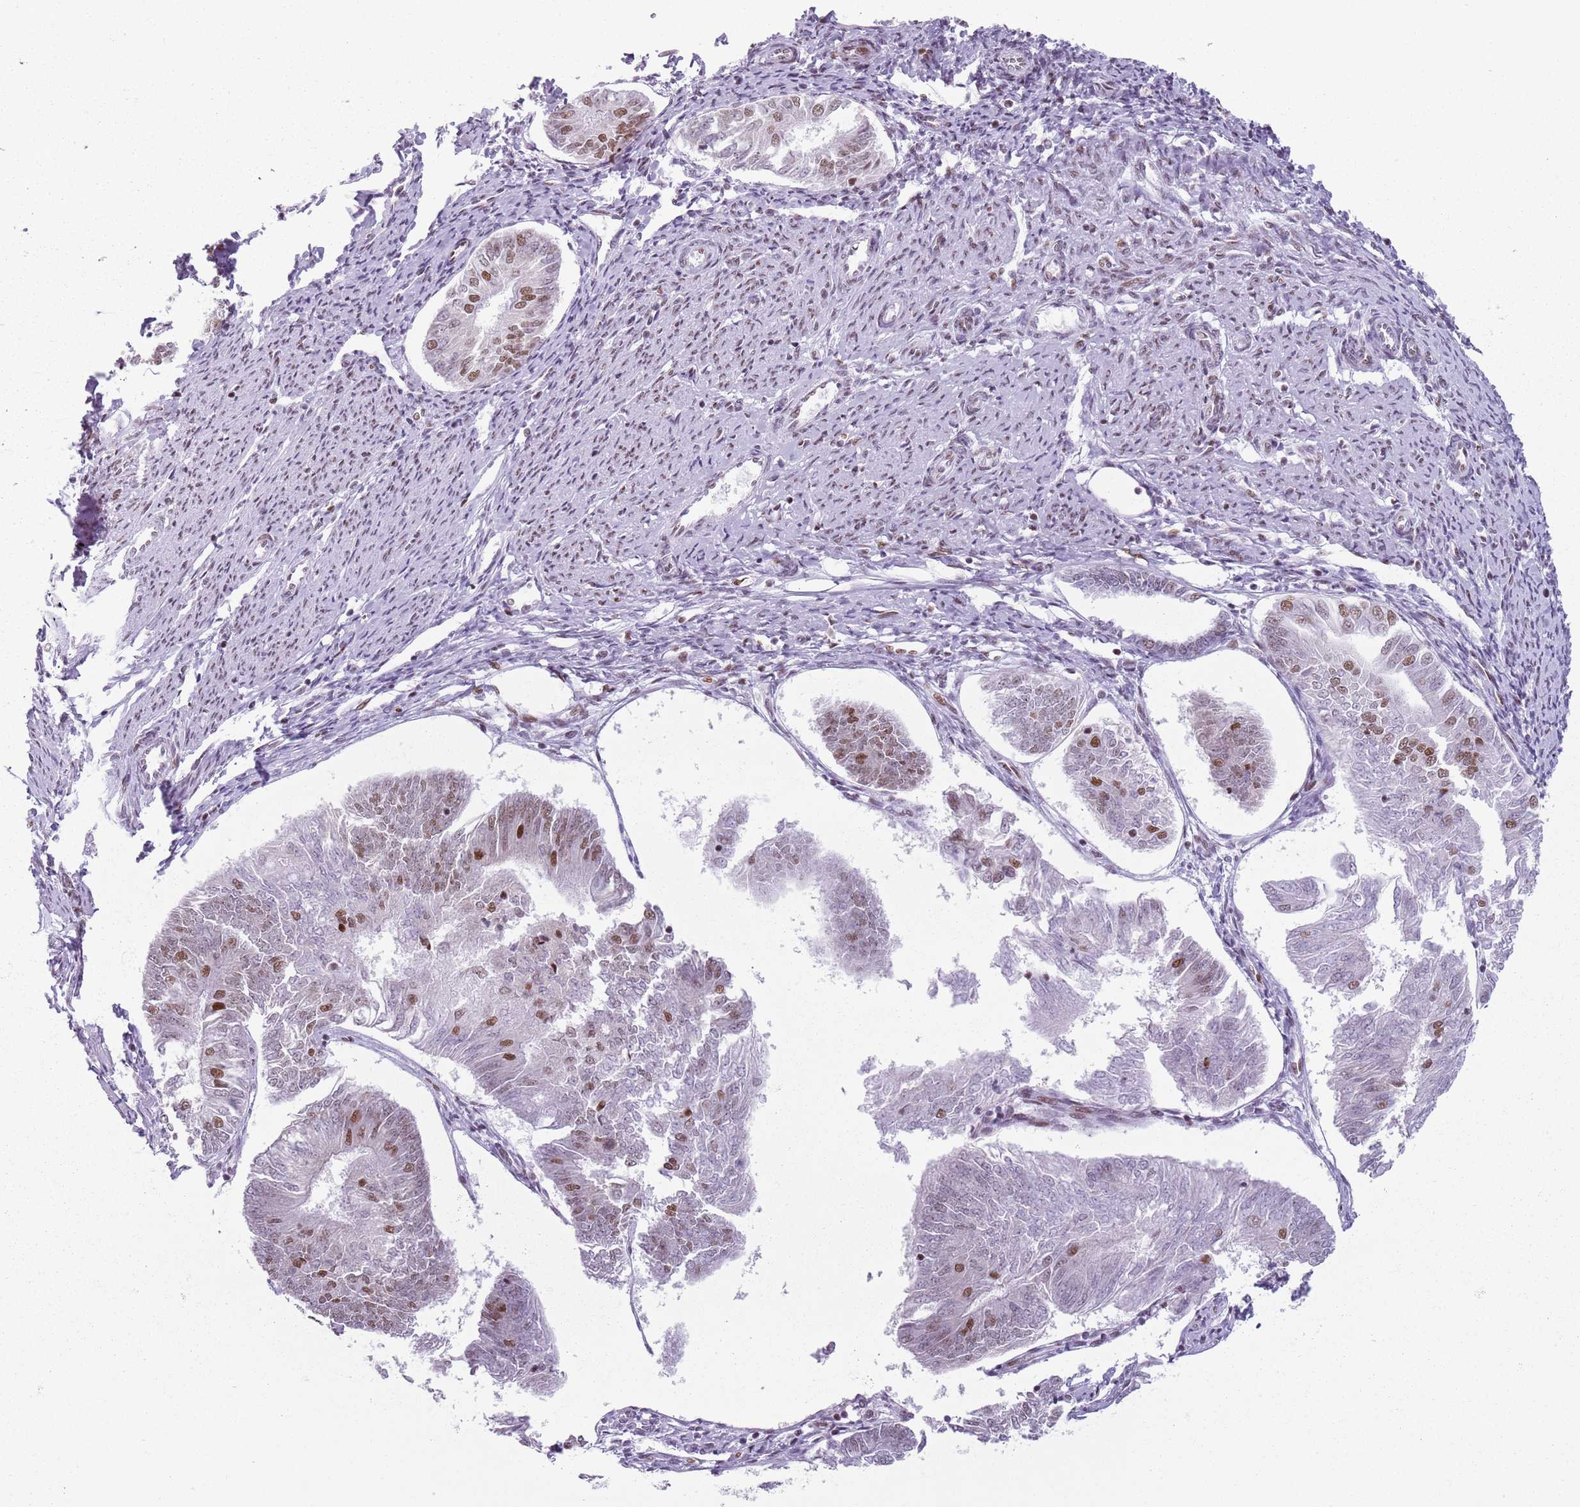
{"staining": {"intensity": "moderate", "quantity": "25%-75%", "location": "nuclear"}, "tissue": "endometrial cancer", "cell_type": "Tumor cells", "image_type": "cancer", "snomed": [{"axis": "morphology", "description": "Adenocarcinoma, NOS"}, {"axis": "topography", "description": "Endometrium"}], "caption": "High-magnification brightfield microscopy of adenocarcinoma (endometrial) stained with DAB (3,3'-diaminobenzidine) (brown) and counterstained with hematoxylin (blue). tumor cells exhibit moderate nuclear positivity is present in approximately25%-75% of cells.", "gene": "FAM104B", "patient": {"sex": "female", "age": 58}}